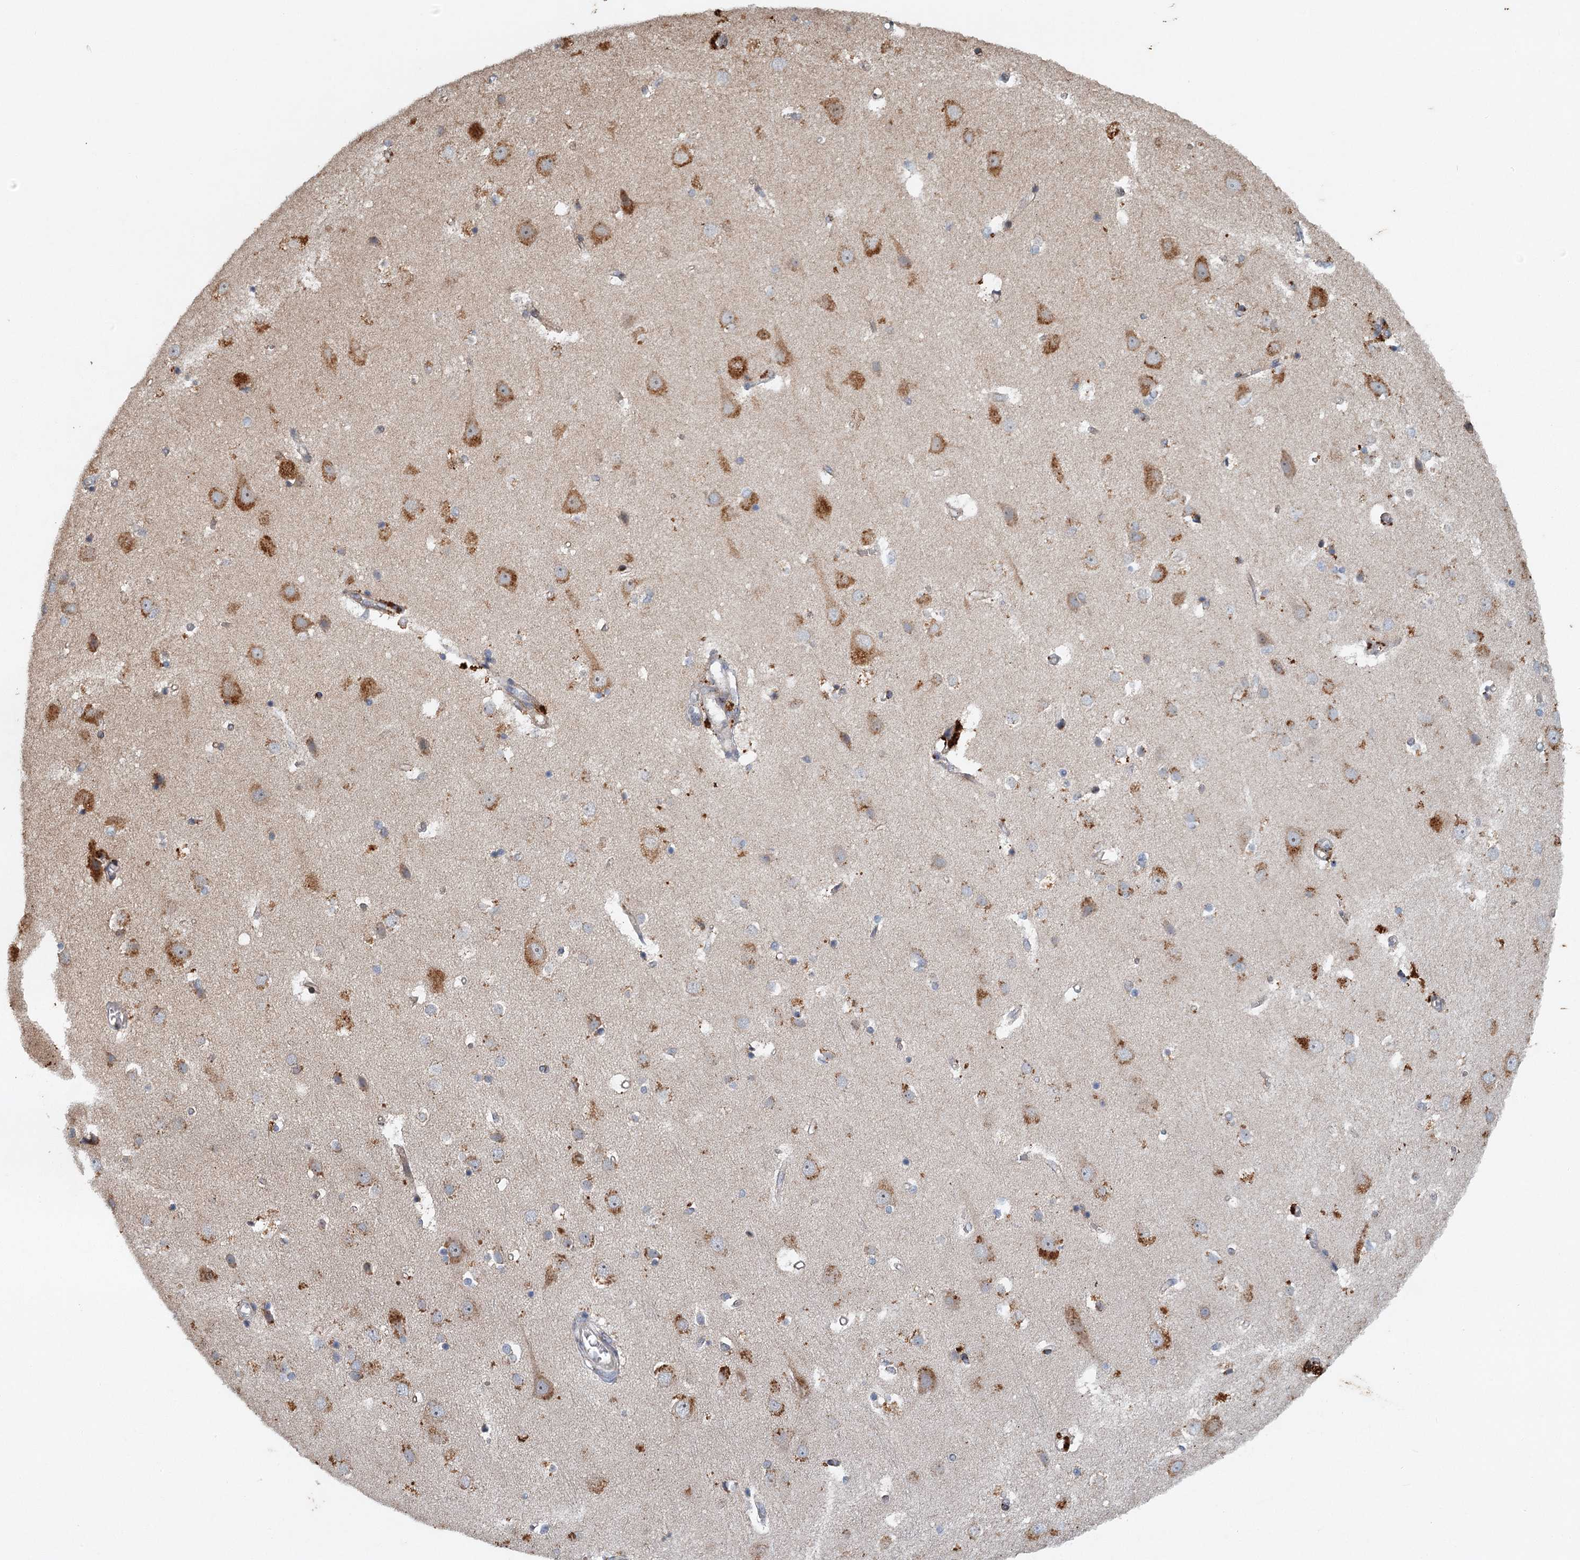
{"staining": {"intensity": "moderate", "quantity": "25%-75%", "location": "cytoplasmic/membranous,nuclear"}, "tissue": "cerebral cortex", "cell_type": "Endothelial cells", "image_type": "normal", "snomed": [{"axis": "morphology", "description": "Normal tissue, NOS"}, {"axis": "topography", "description": "Cerebral cortex"}], "caption": "Immunohistochemical staining of benign cerebral cortex reveals 25%-75% levels of moderate cytoplasmic/membranous,nuclear protein staining in approximately 25%-75% of endothelial cells.", "gene": "SRPX2", "patient": {"sex": "male", "age": 54}}